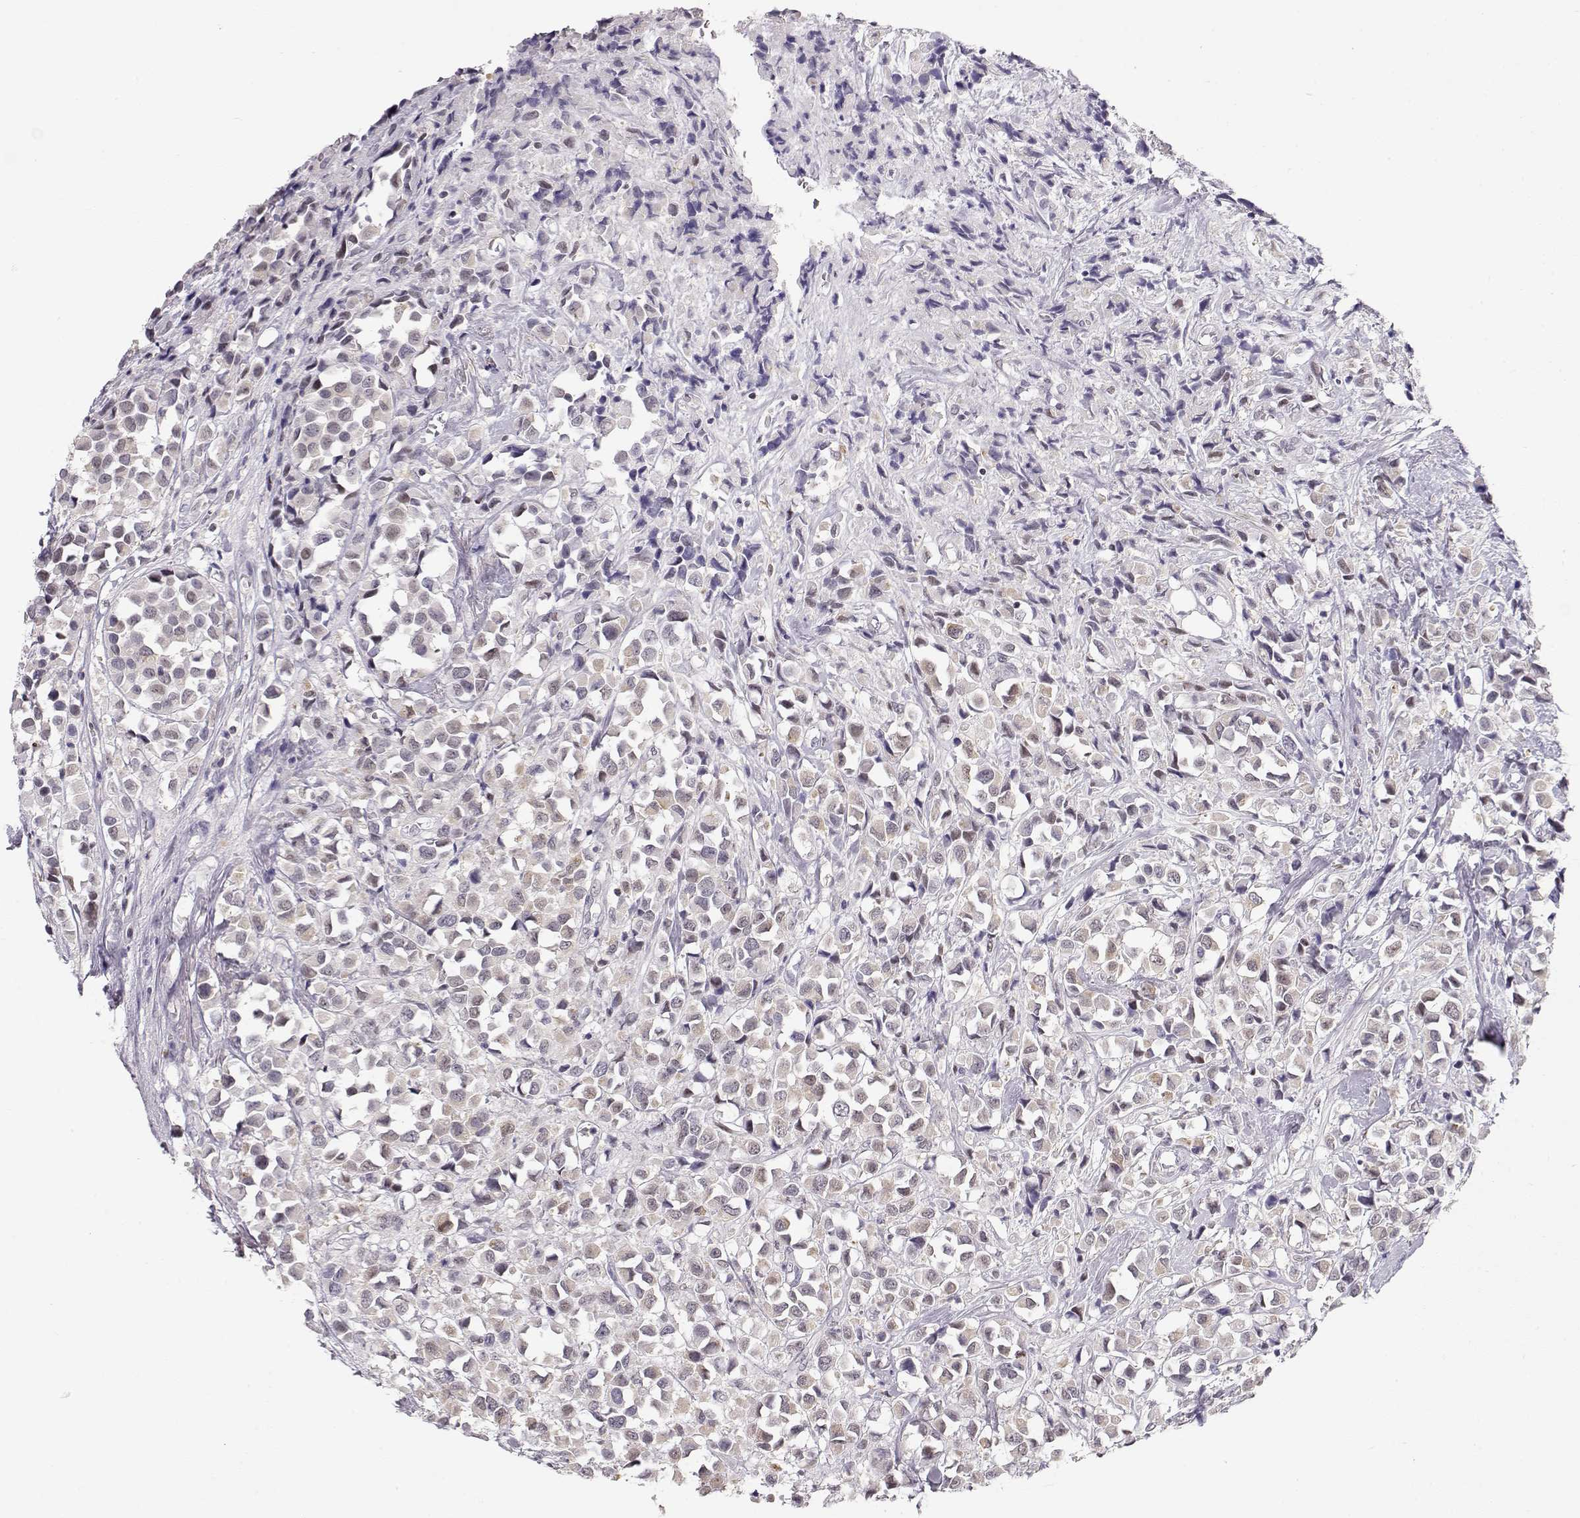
{"staining": {"intensity": "weak", "quantity": "25%-75%", "location": "cytoplasmic/membranous"}, "tissue": "breast cancer", "cell_type": "Tumor cells", "image_type": "cancer", "snomed": [{"axis": "morphology", "description": "Duct carcinoma"}, {"axis": "topography", "description": "Breast"}], "caption": "This image displays infiltrating ductal carcinoma (breast) stained with immunohistochemistry to label a protein in brown. The cytoplasmic/membranous of tumor cells show weak positivity for the protein. Nuclei are counter-stained blue.", "gene": "TEPP", "patient": {"sex": "female", "age": 61}}